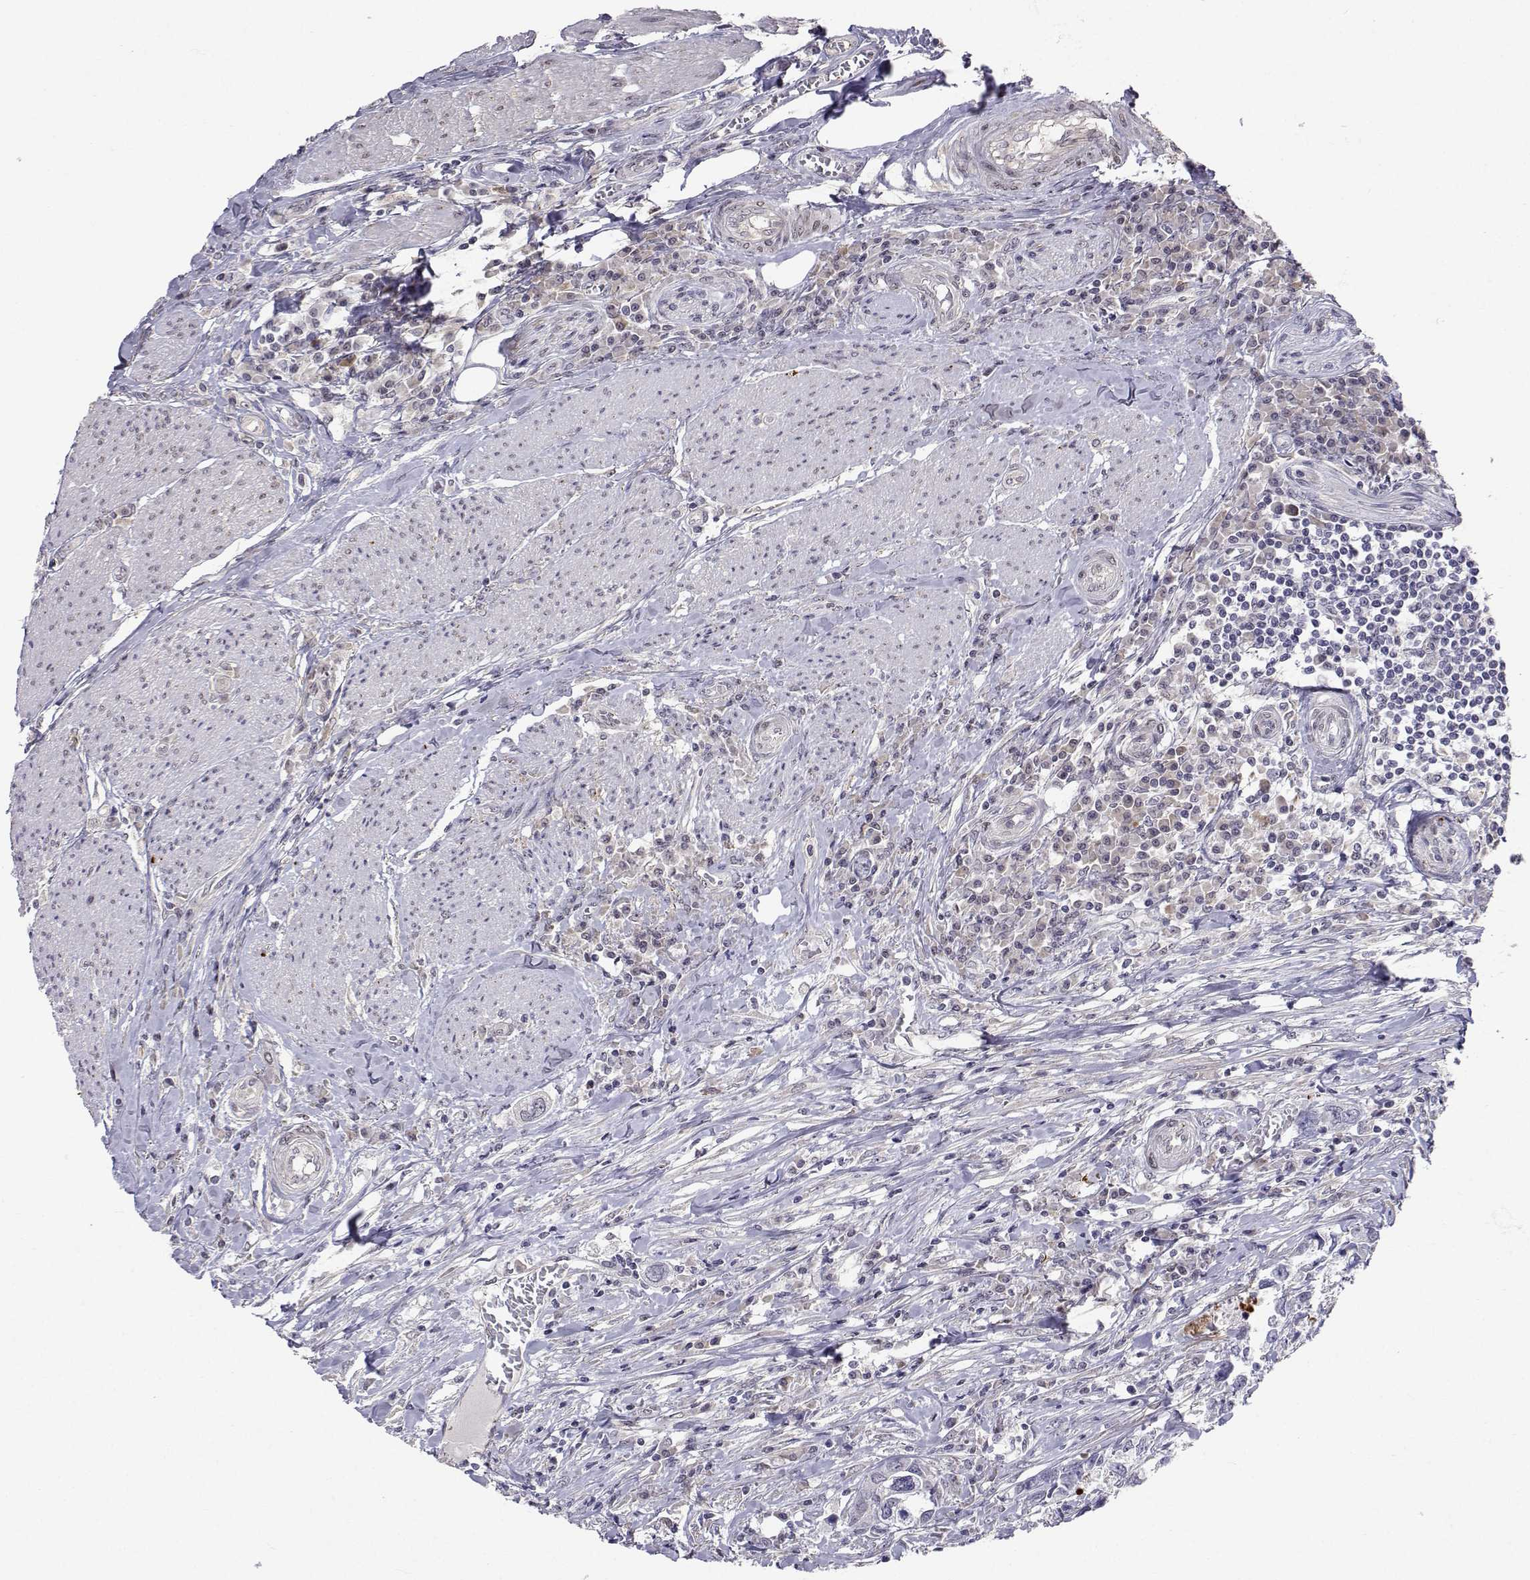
{"staining": {"intensity": "negative", "quantity": "none", "location": "none"}, "tissue": "urothelial cancer", "cell_type": "Tumor cells", "image_type": "cancer", "snomed": [{"axis": "morphology", "description": "Urothelial carcinoma, NOS"}, {"axis": "morphology", "description": "Urothelial carcinoma, High grade"}, {"axis": "topography", "description": "Urinary bladder"}], "caption": "This is an immunohistochemistry (IHC) image of high-grade urothelial carcinoma. There is no expression in tumor cells.", "gene": "SLC6A3", "patient": {"sex": "male", "age": 63}}